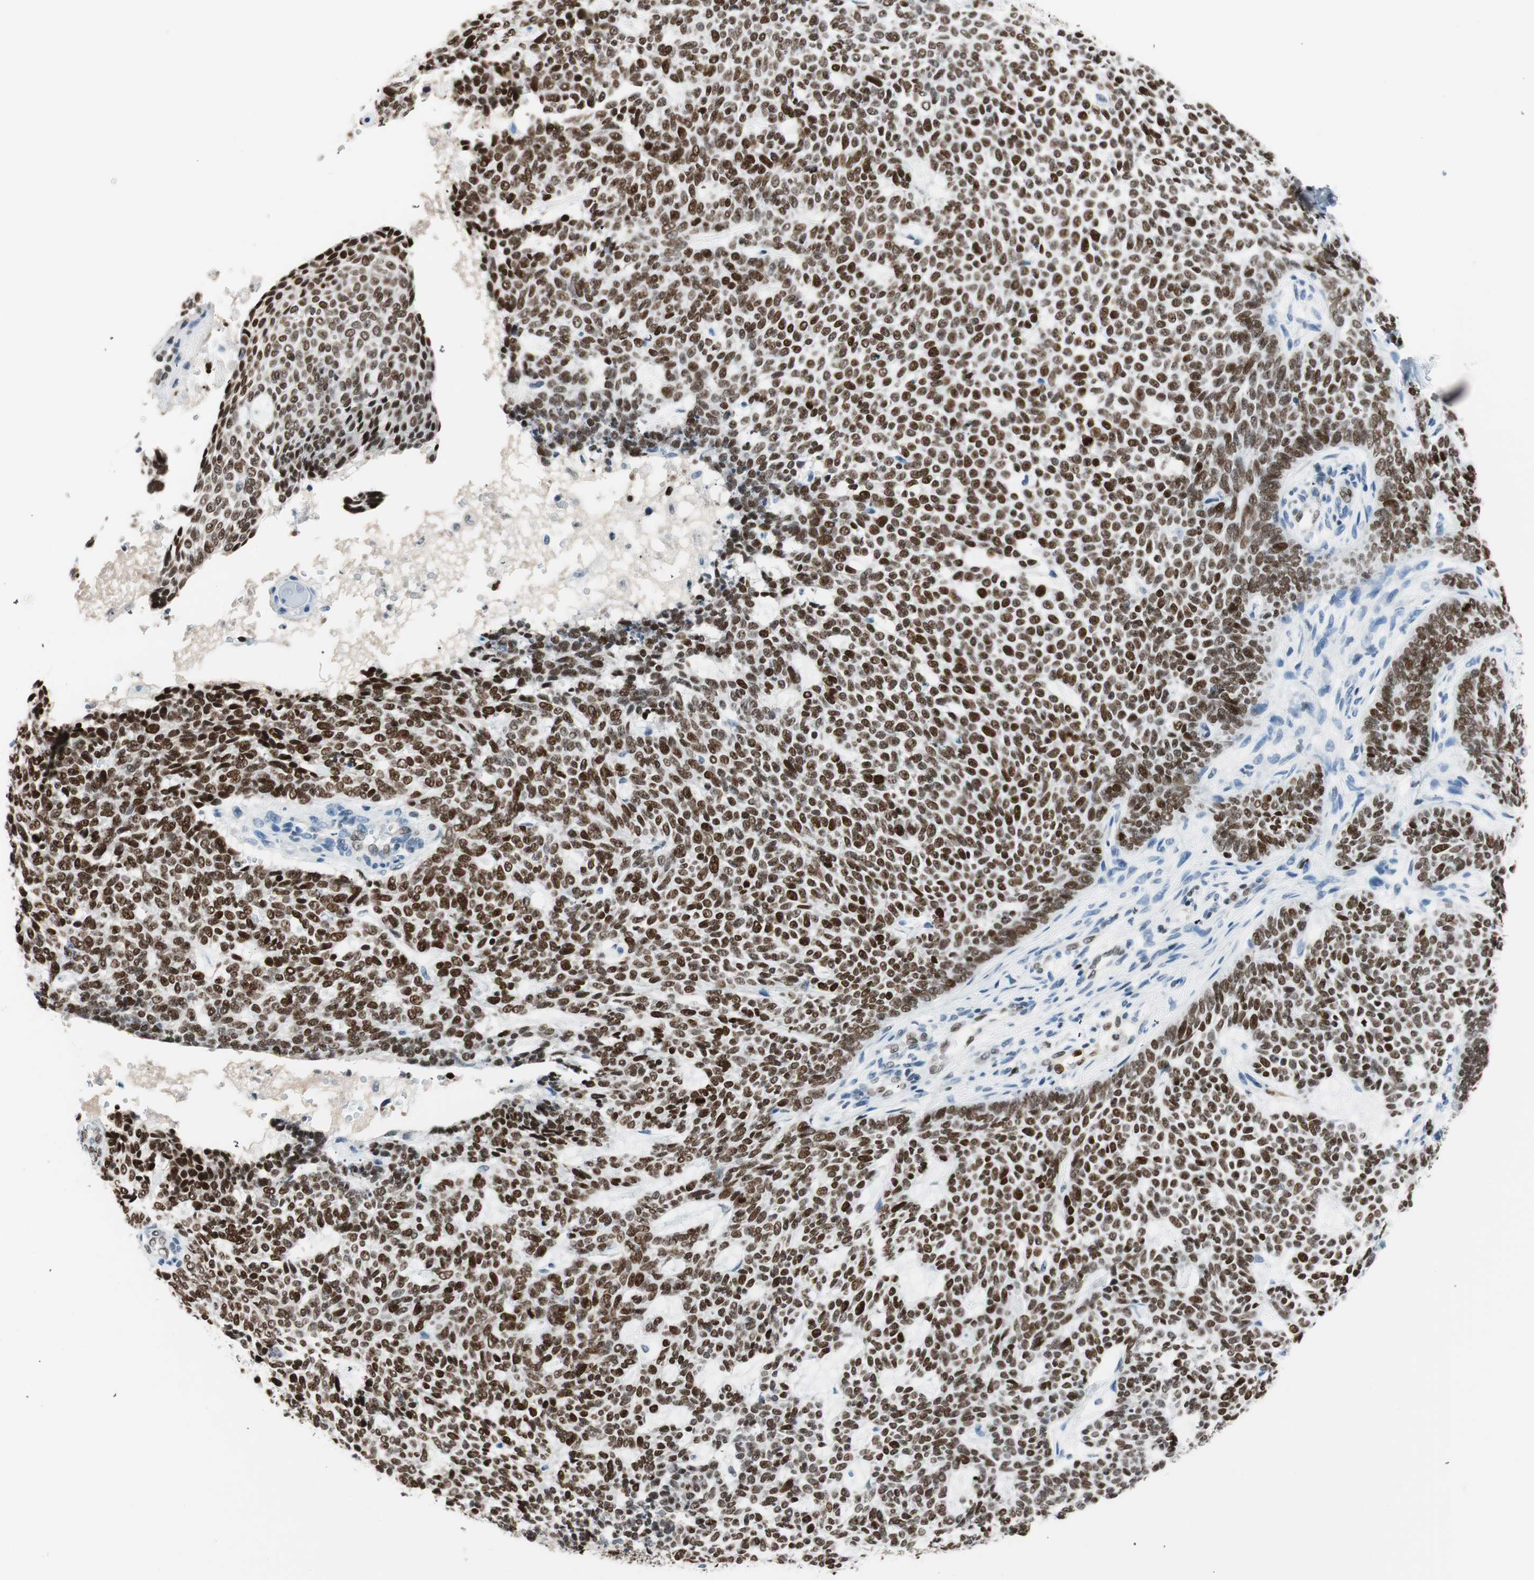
{"staining": {"intensity": "strong", "quantity": ">75%", "location": "nuclear"}, "tissue": "skin cancer", "cell_type": "Tumor cells", "image_type": "cancer", "snomed": [{"axis": "morphology", "description": "Basal cell carcinoma"}, {"axis": "topography", "description": "Skin"}], "caption": "Strong nuclear staining is seen in approximately >75% of tumor cells in skin basal cell carcinoma.", "gene": "EZH2", "patient": {"sex": "male", "age": 87}}